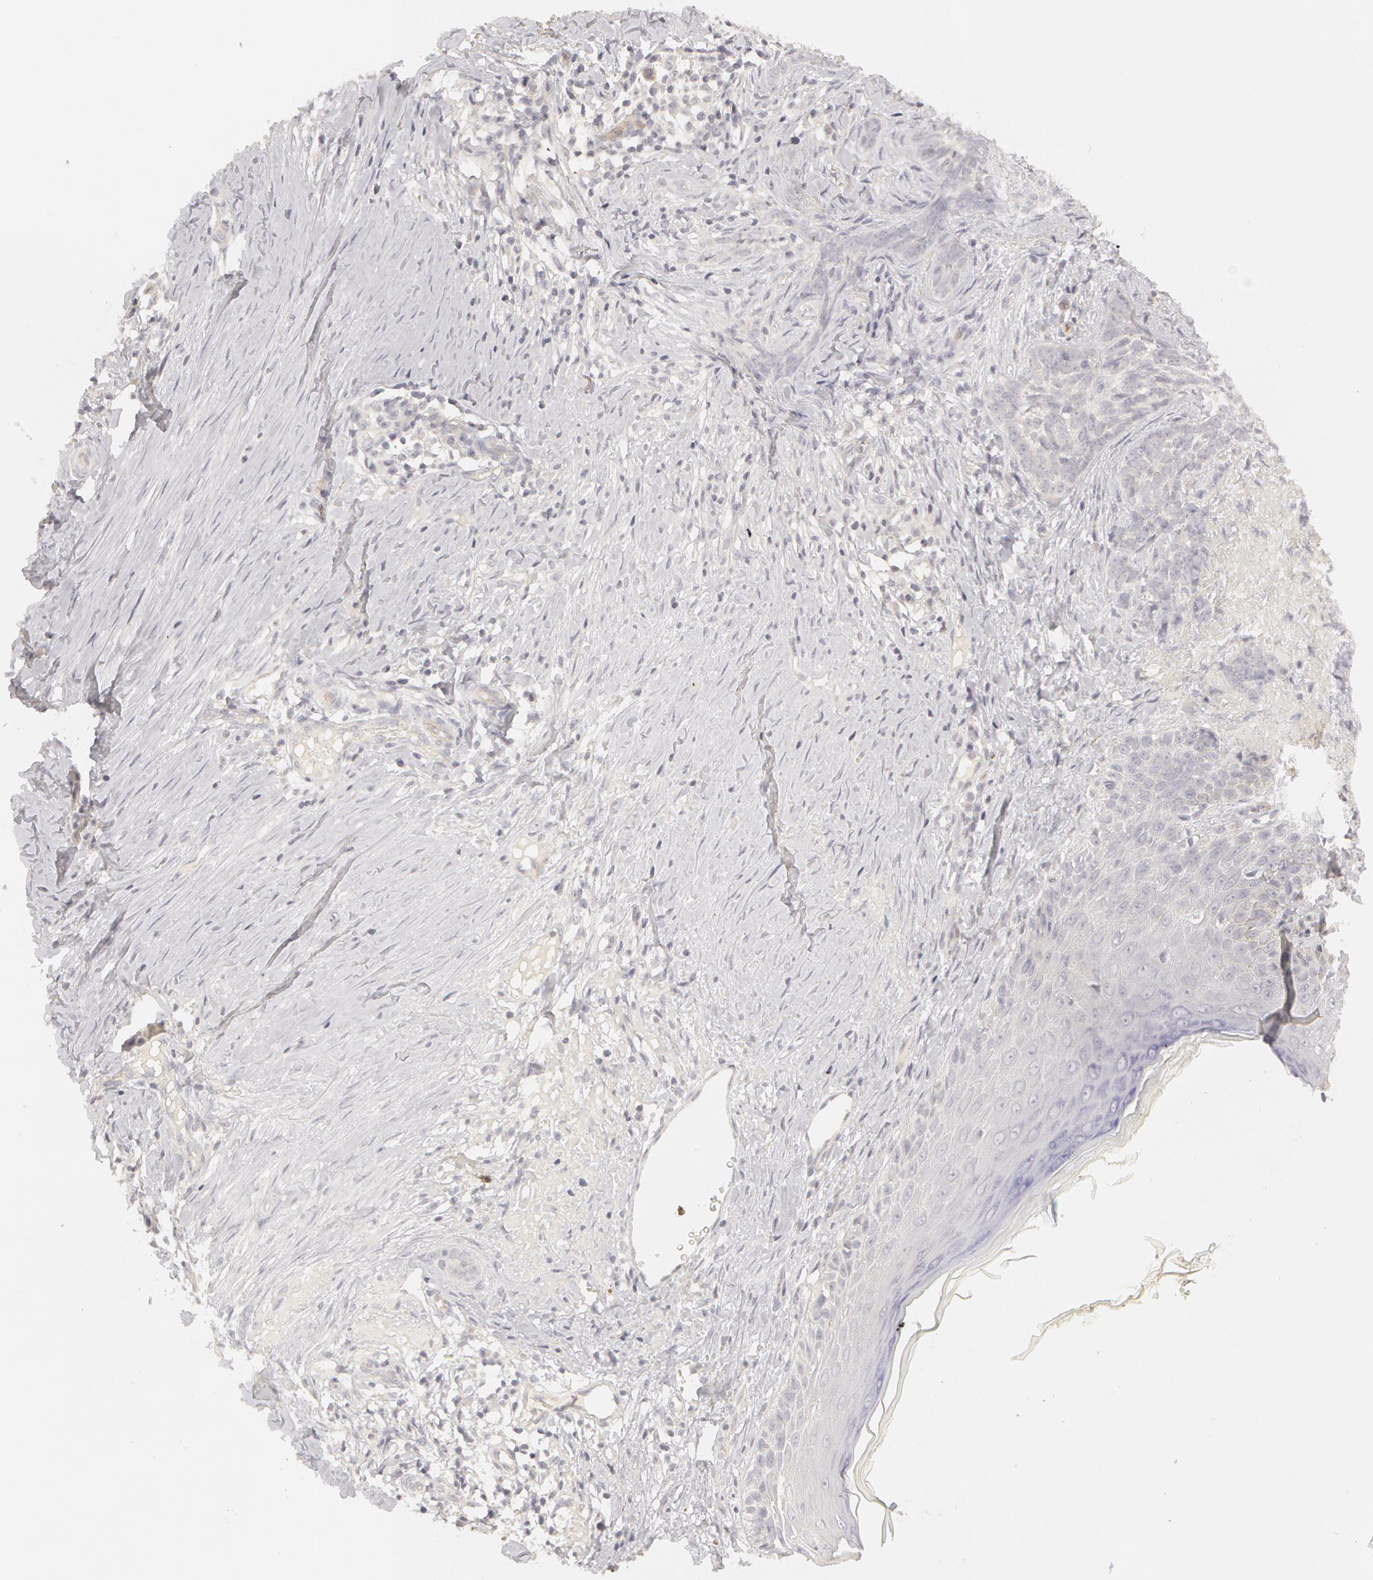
{"staining": {"intensity": "negative", "quantity": "none", "location": "none"}, "tissue": "skin cancer", "cell_type": "Tumor cells", "image_type": "cancer", "snomed": [{"axis": "morphology", "description": "Basal cell carcinoma"}, {"axis": "topography", "description": "Skin"}], "caption": "A histopathology image of human skin basal cell carcinoma is negative for staining in tumor cells. The staining was performed using DAB to visualize the protein expression in brown, while the nuclei were stained in blue with hematoxylin (Magnification: 20x).", "gene": "ABCB1", "patient": {"sex": "female", "age": 81}}